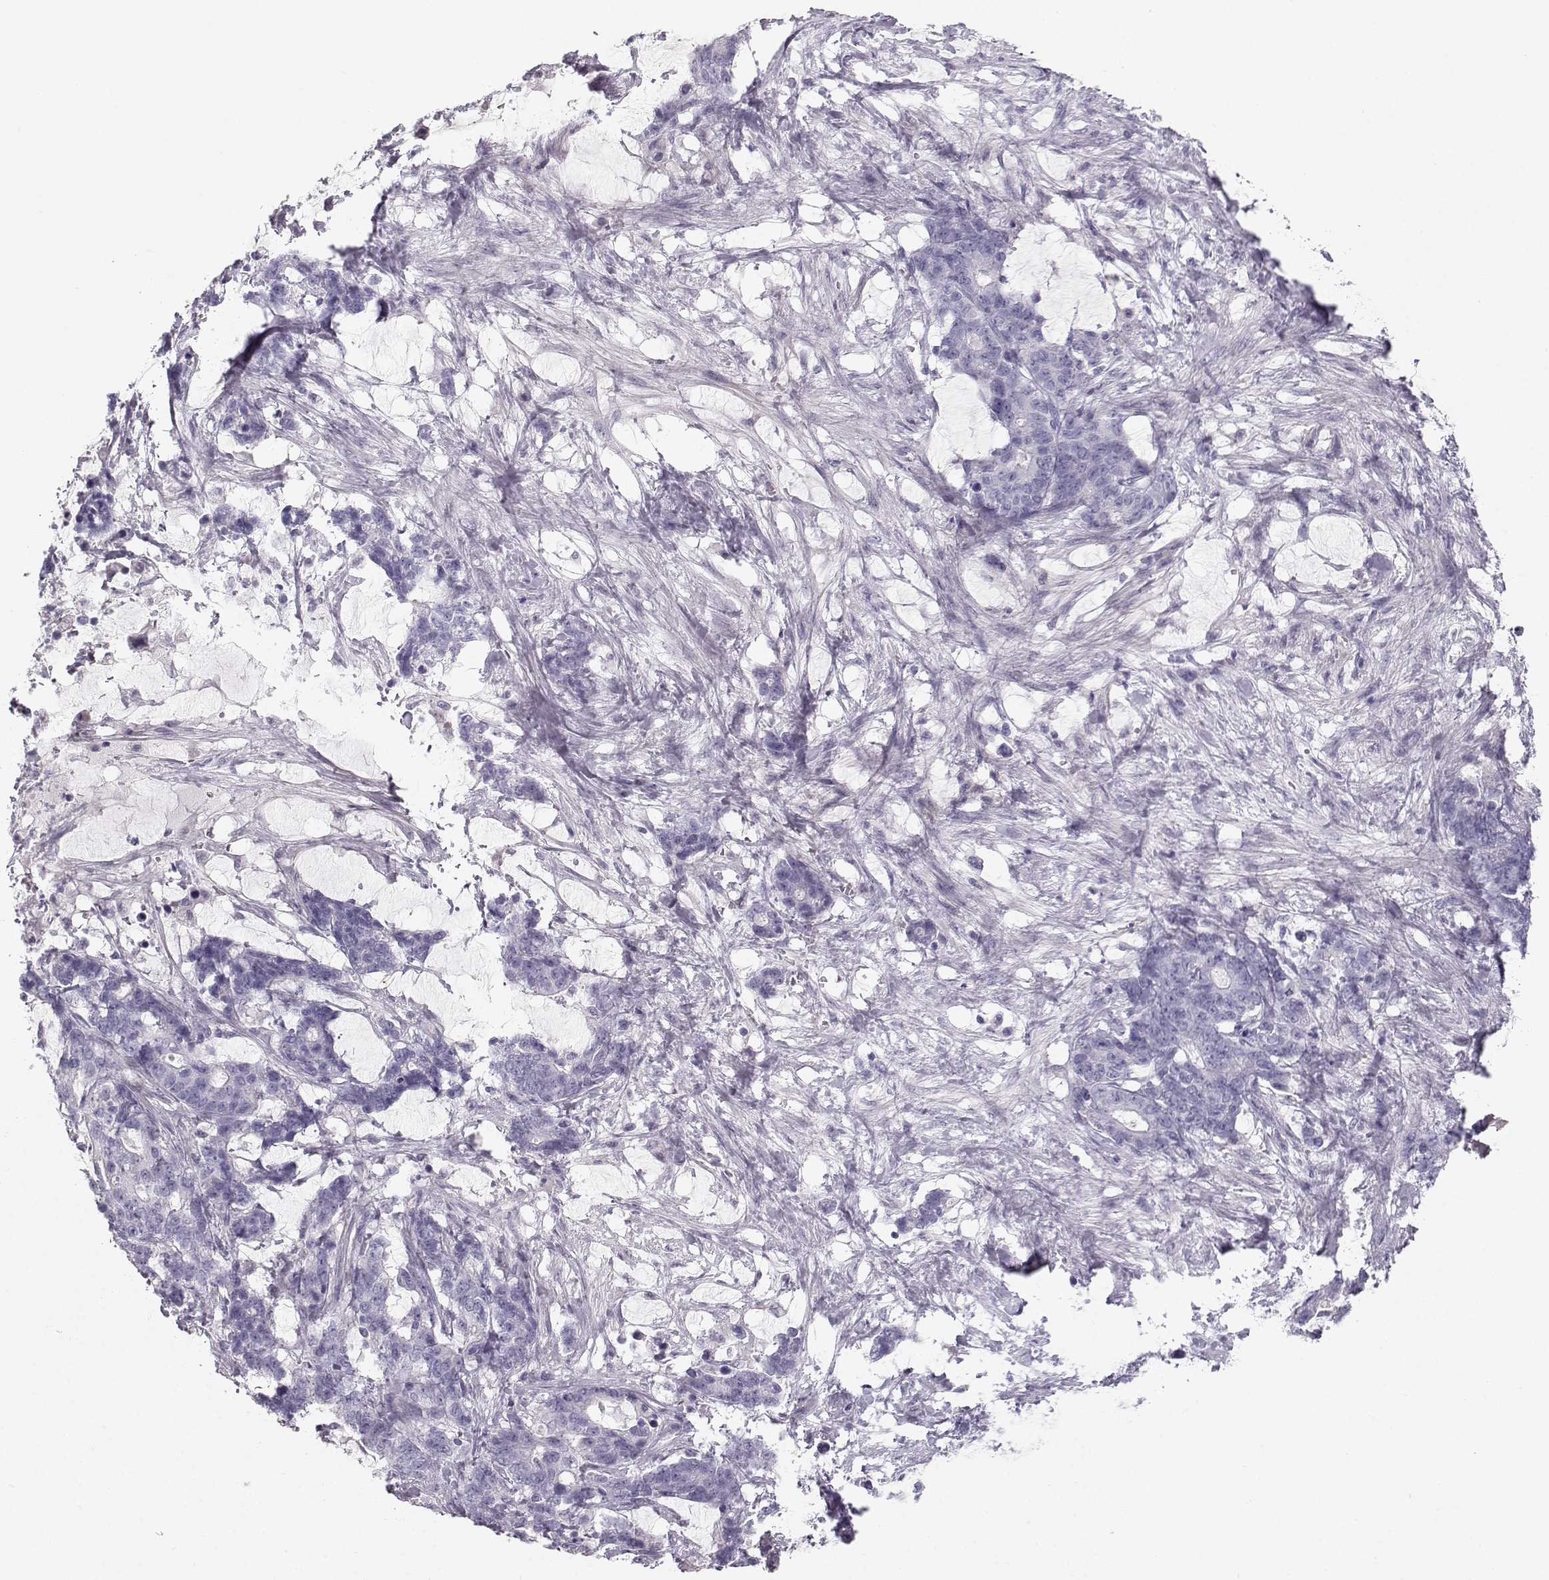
{"staining": {"intensity": "negative", "quantity": "none", "location": "none"}, "tissue": "stomach cancer", "cell_type": "Tumor cells", "image_type": "cancer", "snomed": [{"axis": "morphology", "description": "Normal tissue, NOS"}, {"axis": "morphology", "description": "Adenocarcinoma, NOS"}, {"axis": "topography", "description": "Stomach"}], "caption": "Protein analysis of stomach adenocarcinoma reveals no significant staining in tumor cells.", "gene": "CASR", "patient": {"sex": "female", "age": 64}}